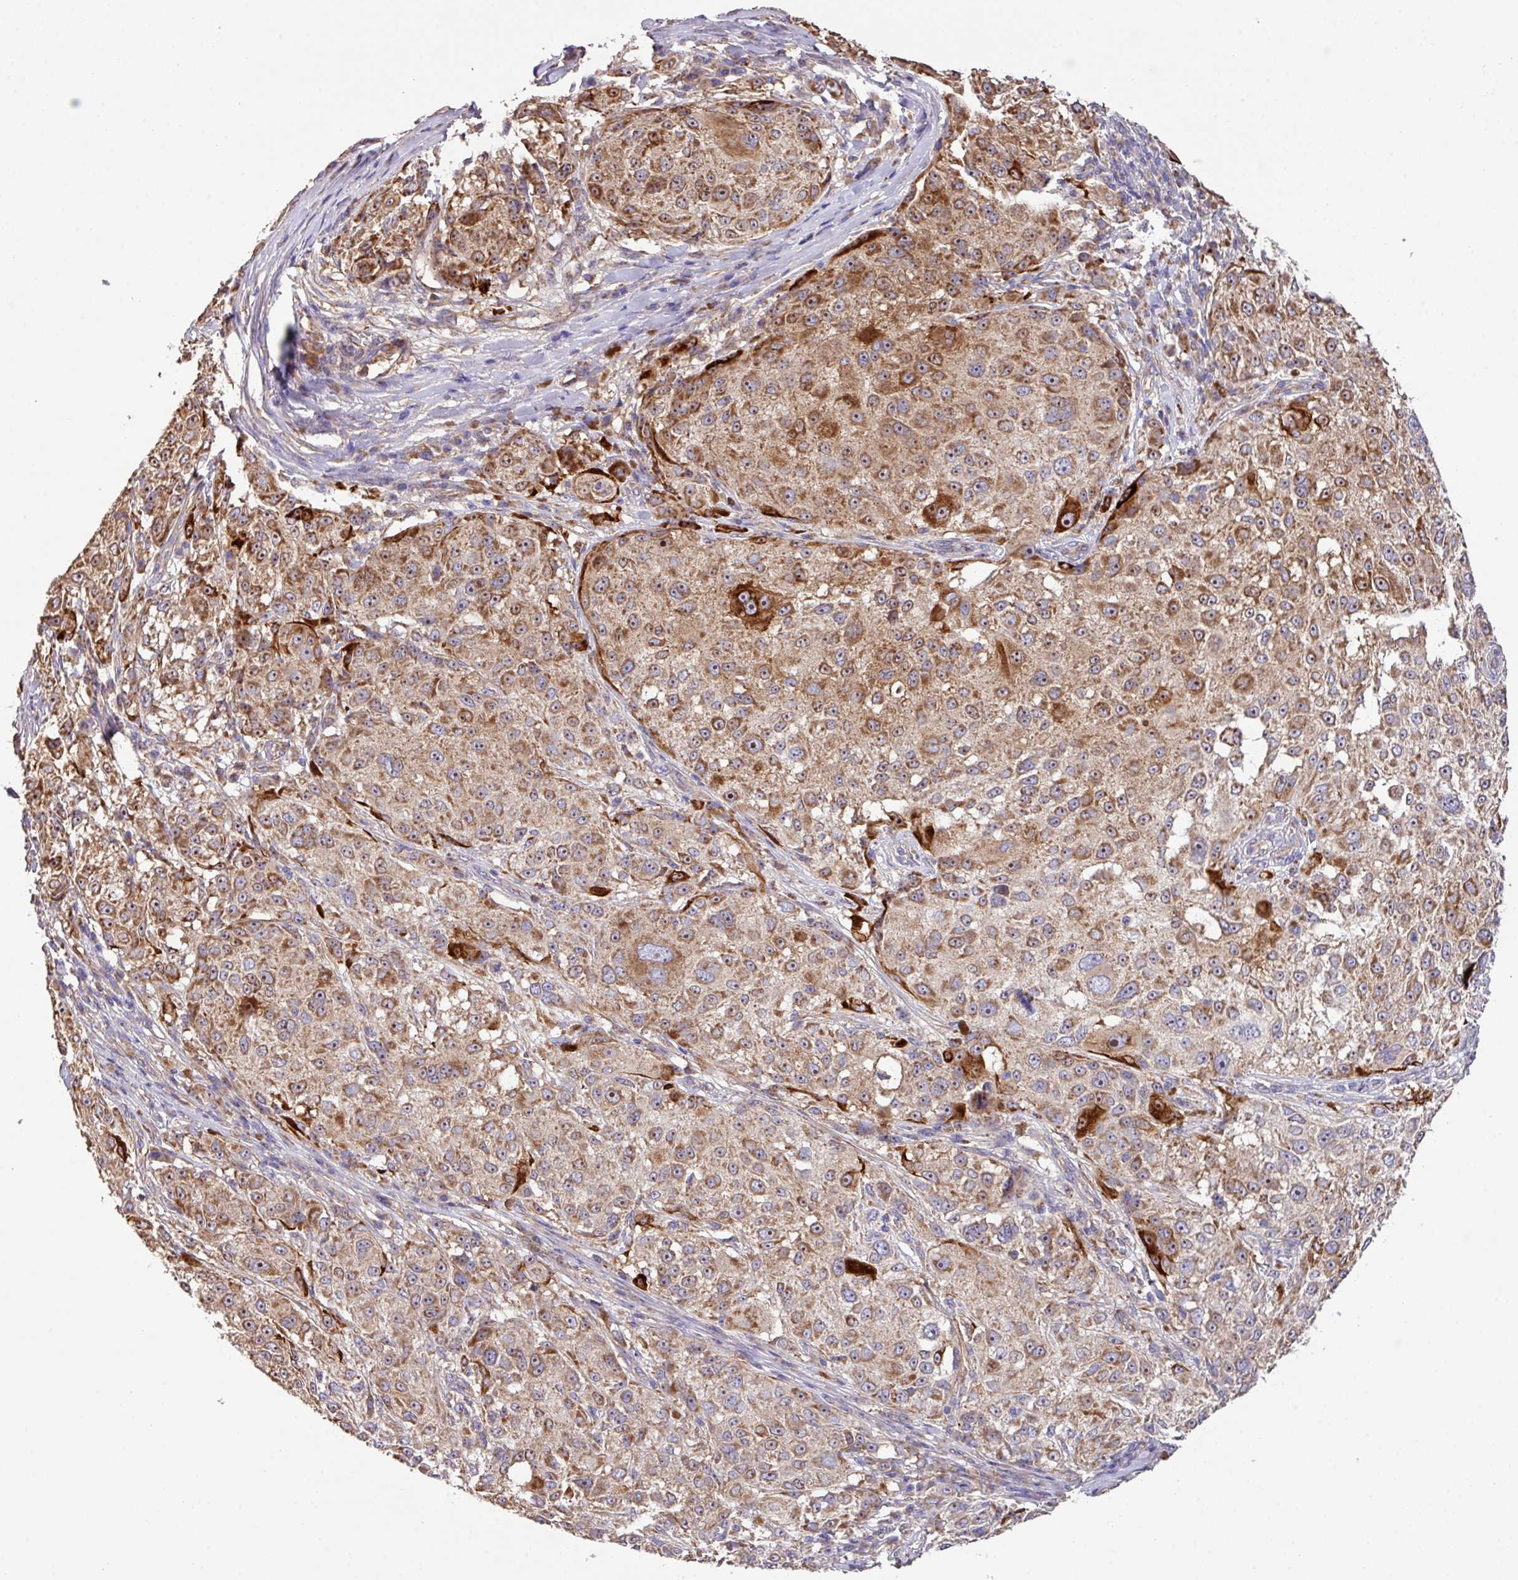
{"staining": {"intensity": "moderate", "quantity": ">75%", "location": "cytoplasmic/membranous"}, "tissue": "melanoma", "cell_type": "Tumor cells", "image_type": "cancer", "snomed": [{"axis": "morphology", "description": "Necrosis, NOS"}, {"axis": "morphology", "description": "Malignant melanoma, NOS"}, {"axis": "topography", "description": "Skin"}], "caption": "This is a histology image of immunohistochemistry (IHC) staining of melanoma, which shows moderate staining in the cytoplasmic/membranous of tumor cells.", "gene": "LRRC53", "patient": {"sex": "female", "age": 87}}